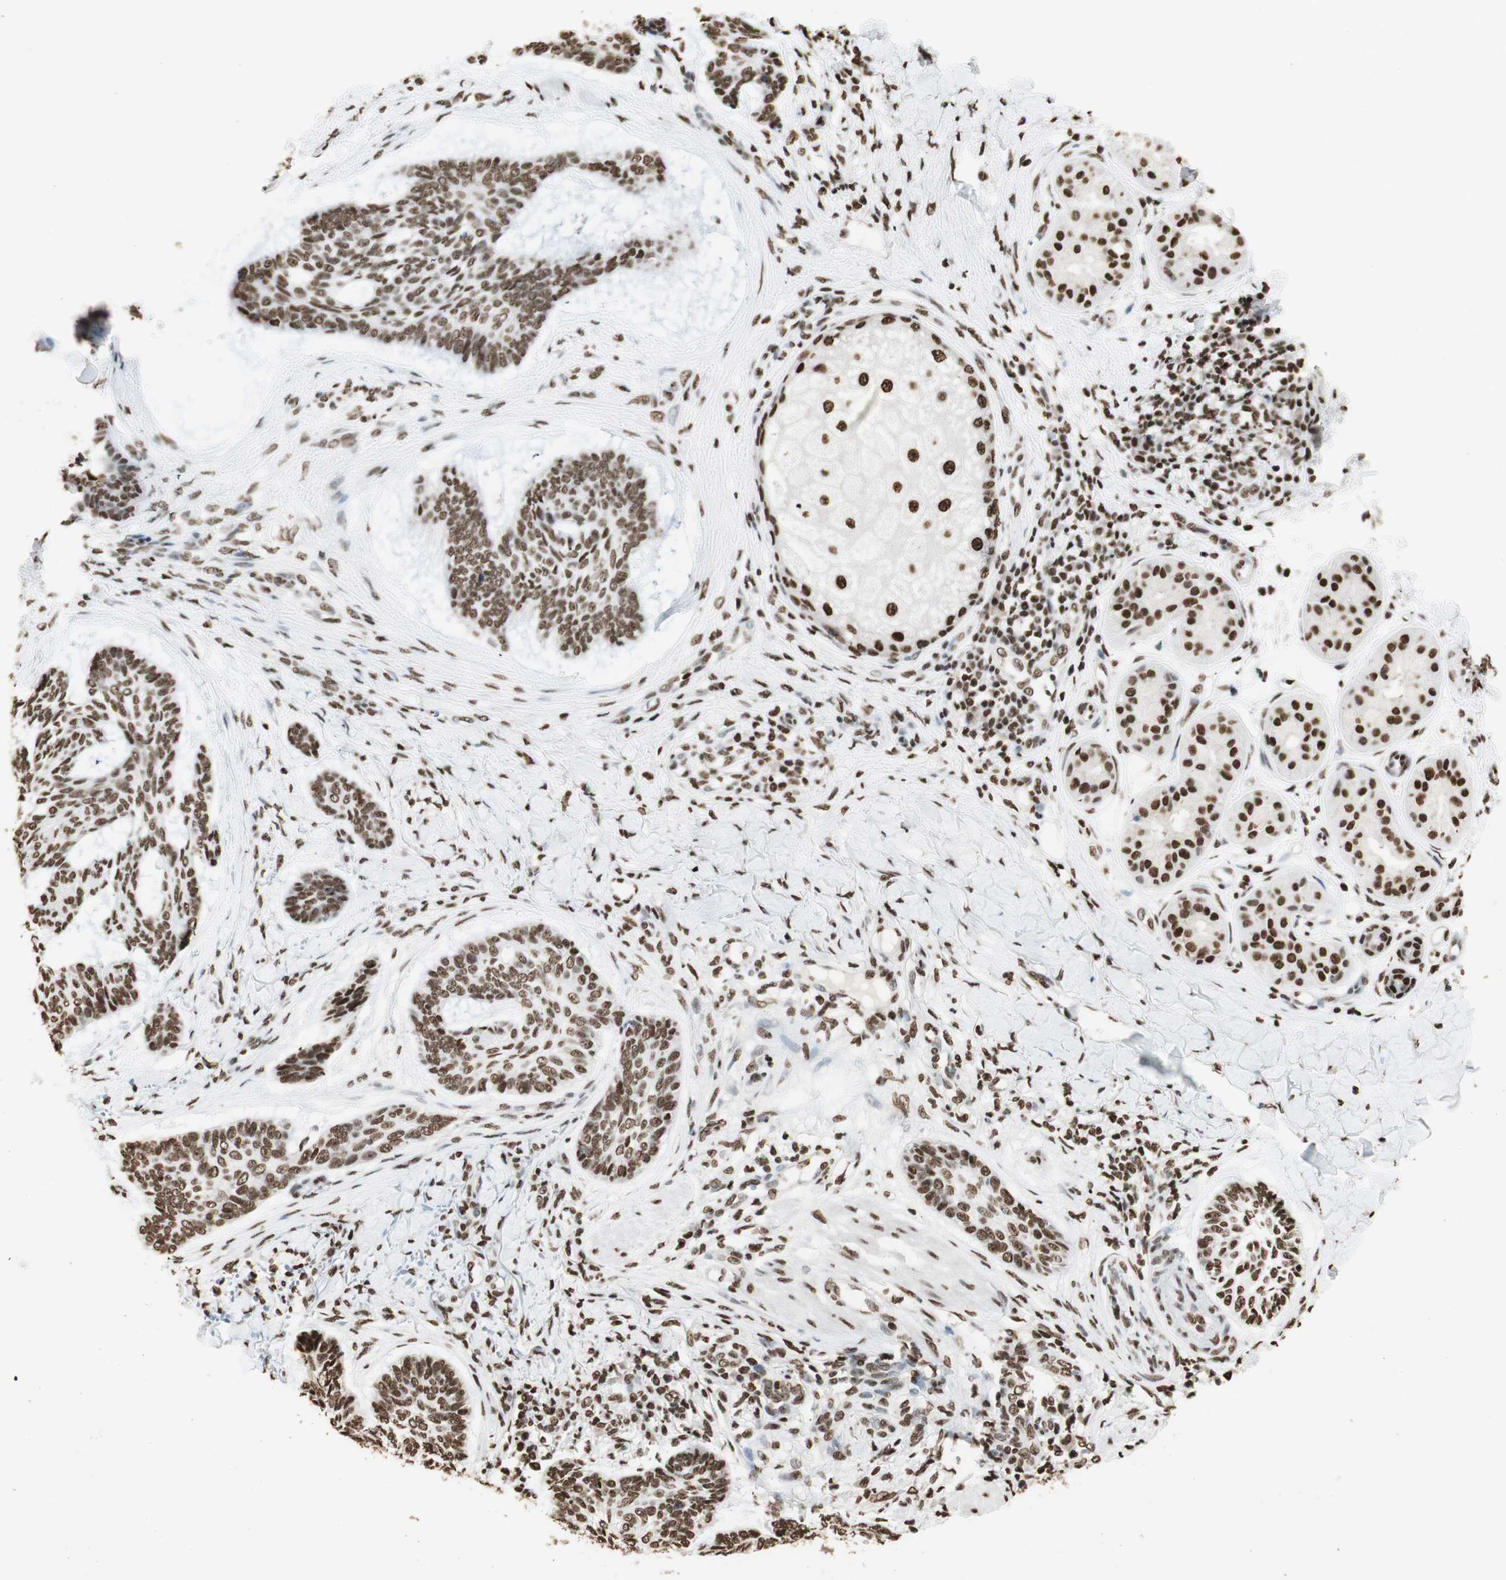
{"staining": {"intensity": "strong", "quantity": ">75%", "location": "nuclear"}, "tissue": "skin cancer", "cell_type": "Tumor cells", "image_type": "cancer", "snomed": [{"axis": "morphology", "description": "Basal cell carcinoma"}, {"axis": "topography", "description": "Skin"}], "caption": "IHC (DAB (3,3'-diaminobenzidine)) staining of basal cell carcinoma (skin) exhibits strong nuclear protein expression in approximately >75% of tumor cells. Using DAB (3,3'-diaminobenzidine) (brown) and hematoxylin (blue) stains, captured at high magnification using brightfield microscopy.", "gene": "HNRNPA2B1", "patient": {"sex": "male", "age": 43}}